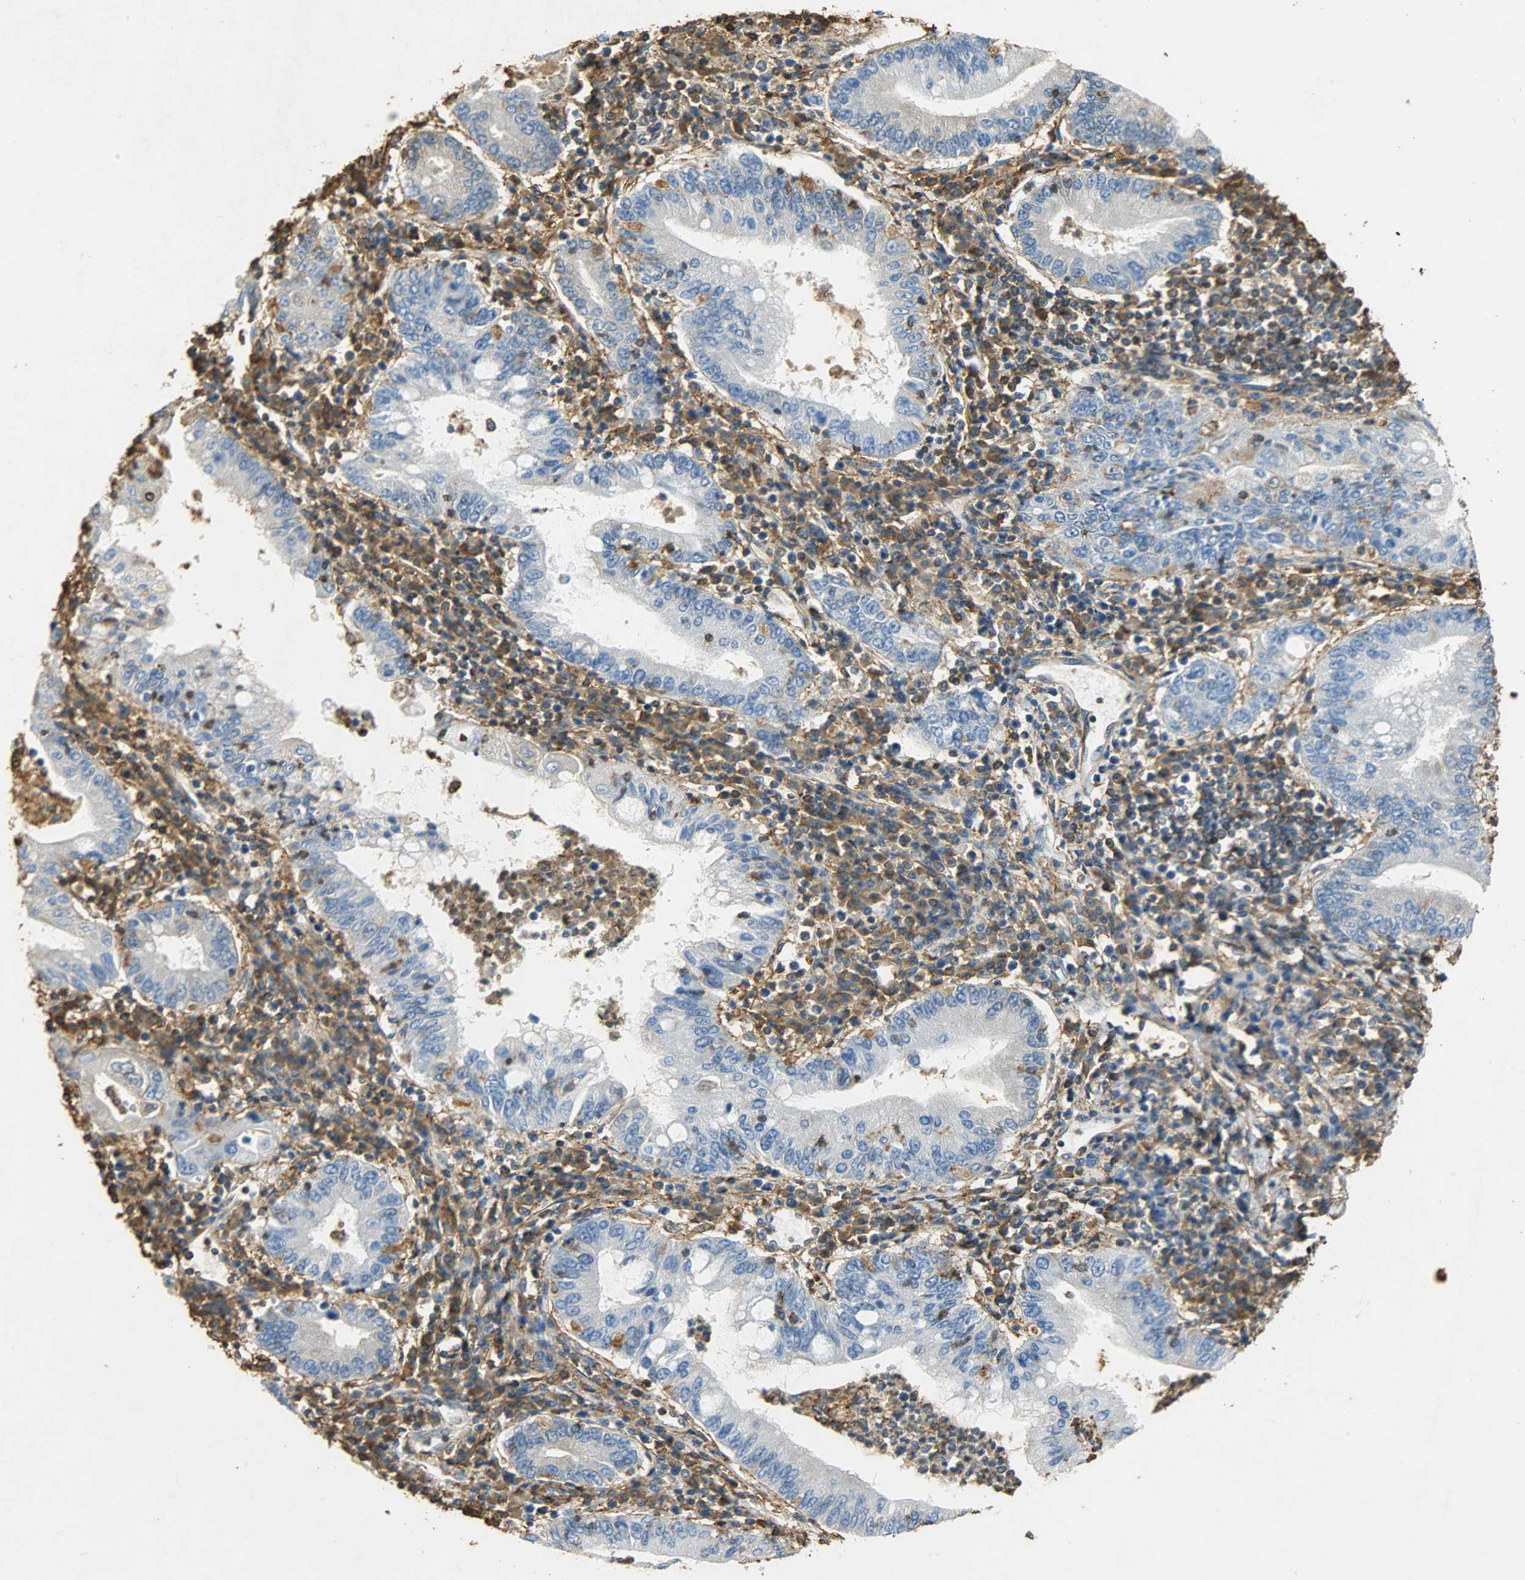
{"staining": {"intensity": "negative", "quantity": "none", "location": "none"}, "tissue": "stomach cancer", "cell_type": "Tumor cells", "image_type": "cancer", "snomed": [{"axis": "morphology", "description": "Normal tissue, NOS"}, {"axis": "morphology", "description": "Adenocarcinoma, NOS"}, {"axis": "topography", "description": "Esophagus"}, {"axis": "topography", "description": "Stomach, upper"}, {"axis": "topography", "description": "Peripheral nerve tissue"}], "caption": "DAB immunohistochemical staining of human stomach cancer exhibits no significant positivity in tumor cells.", "gene": "ANXA6", "patient": {"sex": "male", "age": 62}}